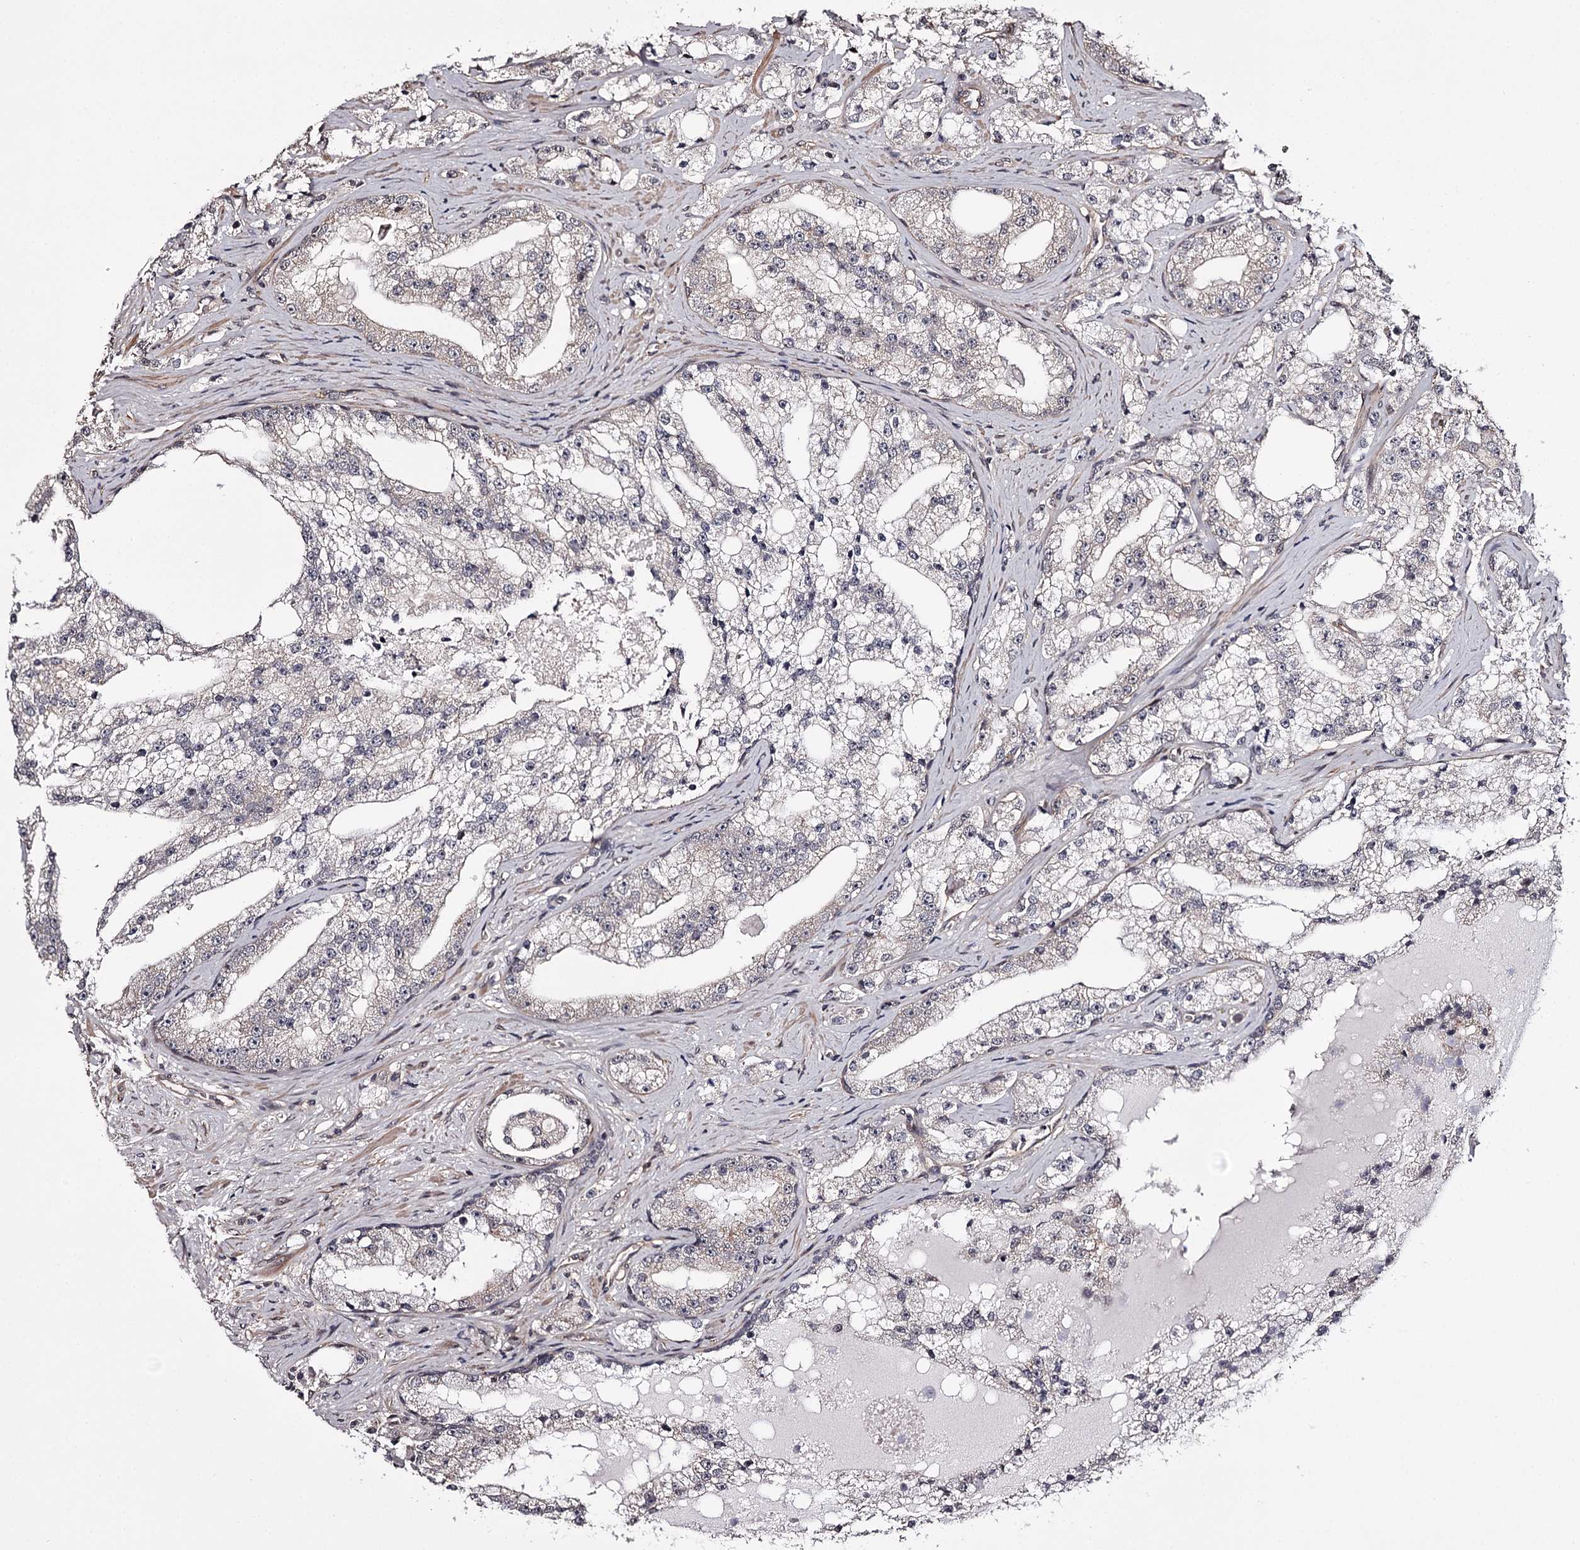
{"staining": {"intensity": "weak", "quantity": "<25%", "location": "nuclear"}, "tissue": "prostate cancer", "cell_type": "Tumor cells", "image_type": "cancer", "snomed": [{"axis": "morphology", "description": "Adenocarcinoma, High grade"}, {"axis": "topography", "description": "Prostate"}], "caption": "A high-resolution photomicrograph shows immunohistochemistry staining of prostate adenocarcinoma (high-grade), which displays no significant positivity in tumor cells.", "gene": "TTC33", "patient": {"sex": "male", "age": 64}}